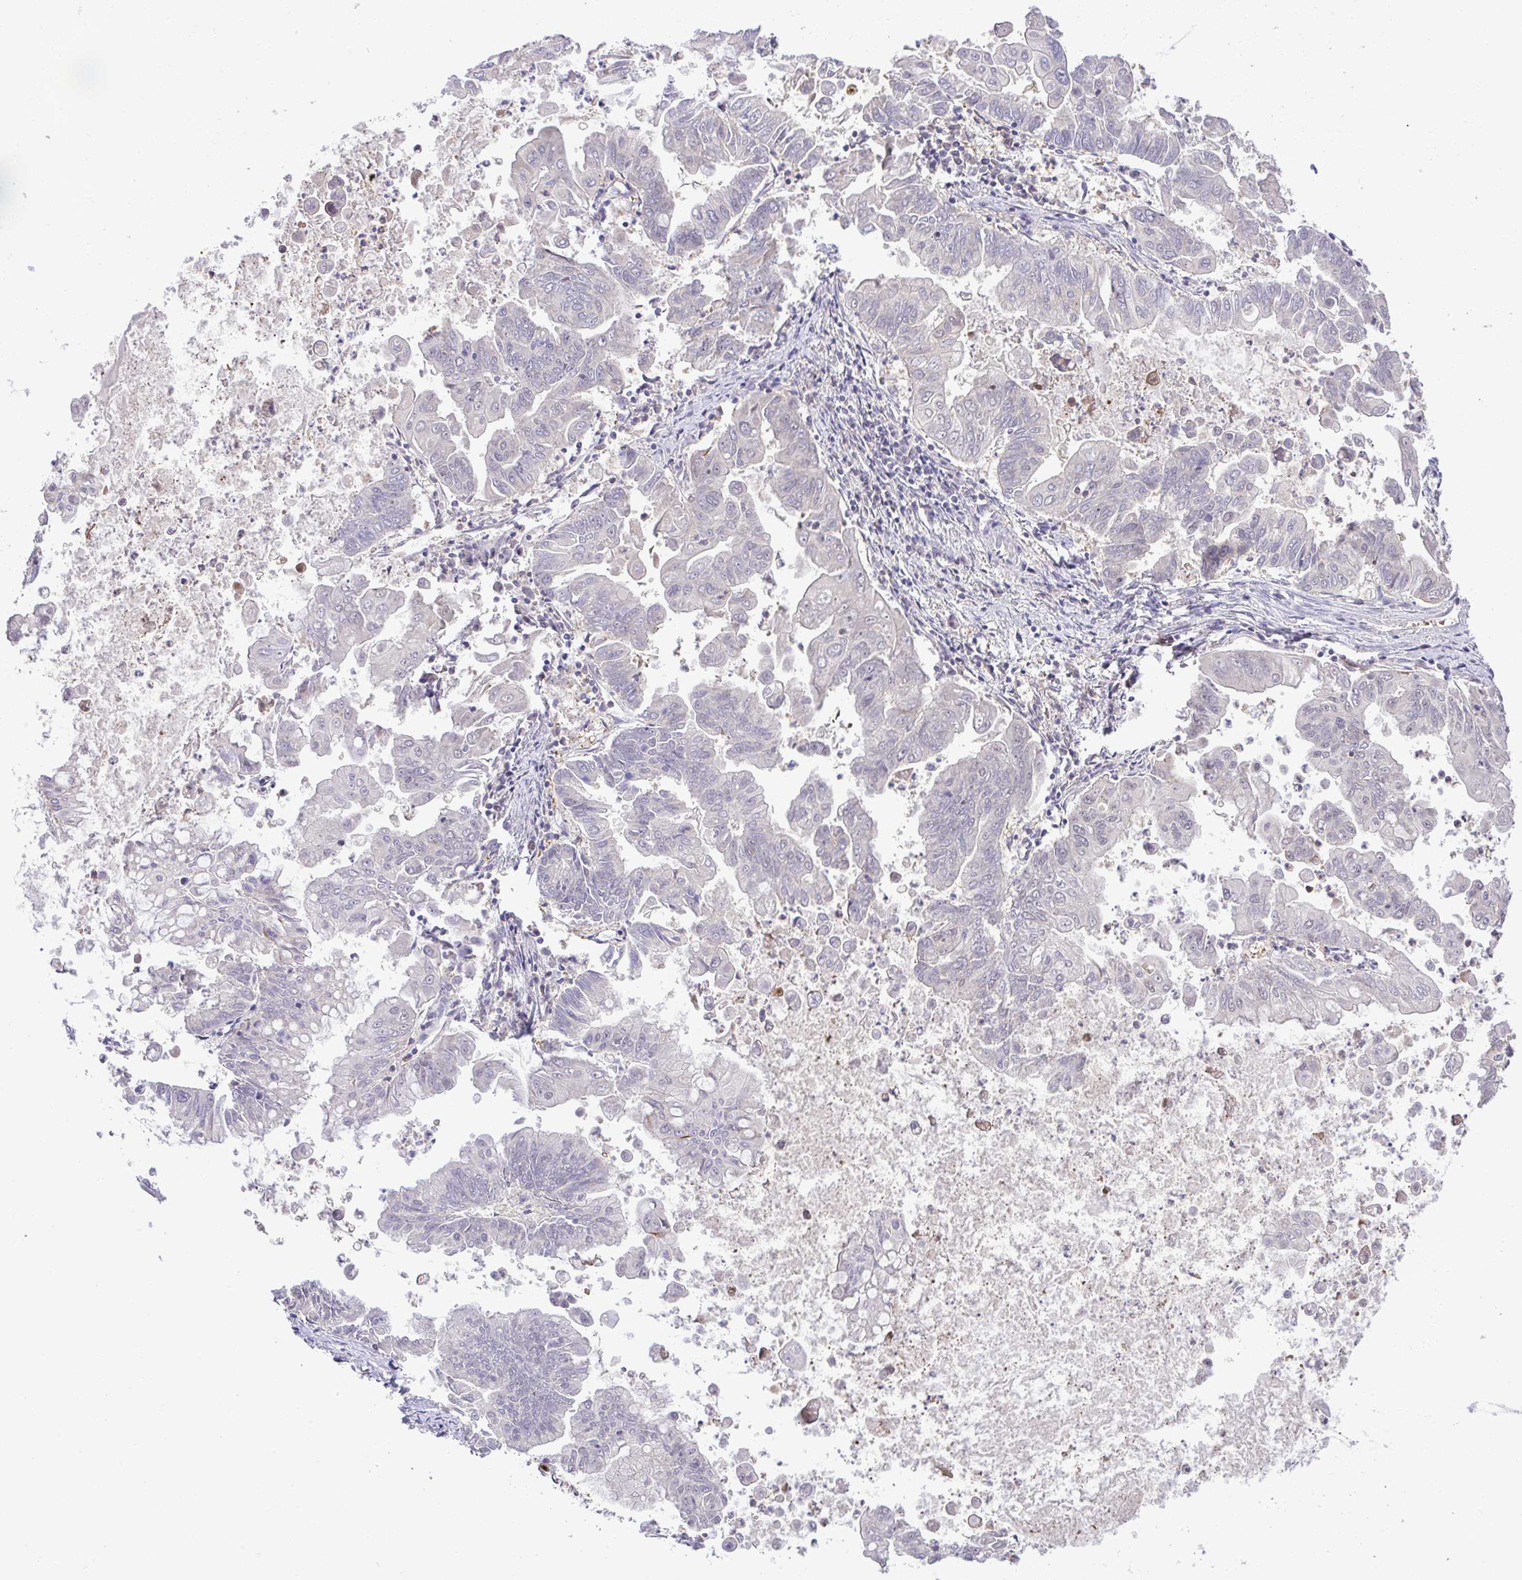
{"staining": {"intensity": "negative", "quantity": "none", "location": "none"}, "tissue": "stomach cancer", "cell_type": "Tumor cells", "image_type": "cancer", "snomed": [{"axis": "morphology", "description": "Adenocarcinoma, NOS"}, {"axis": "topography", "description": "Stomach, upper"}], "caption": "There is no significant expression in tumor cells of stomach adenocarcinoma.", "gene": "GLIS3", "patient": {"sex": "male", "age": 80}}